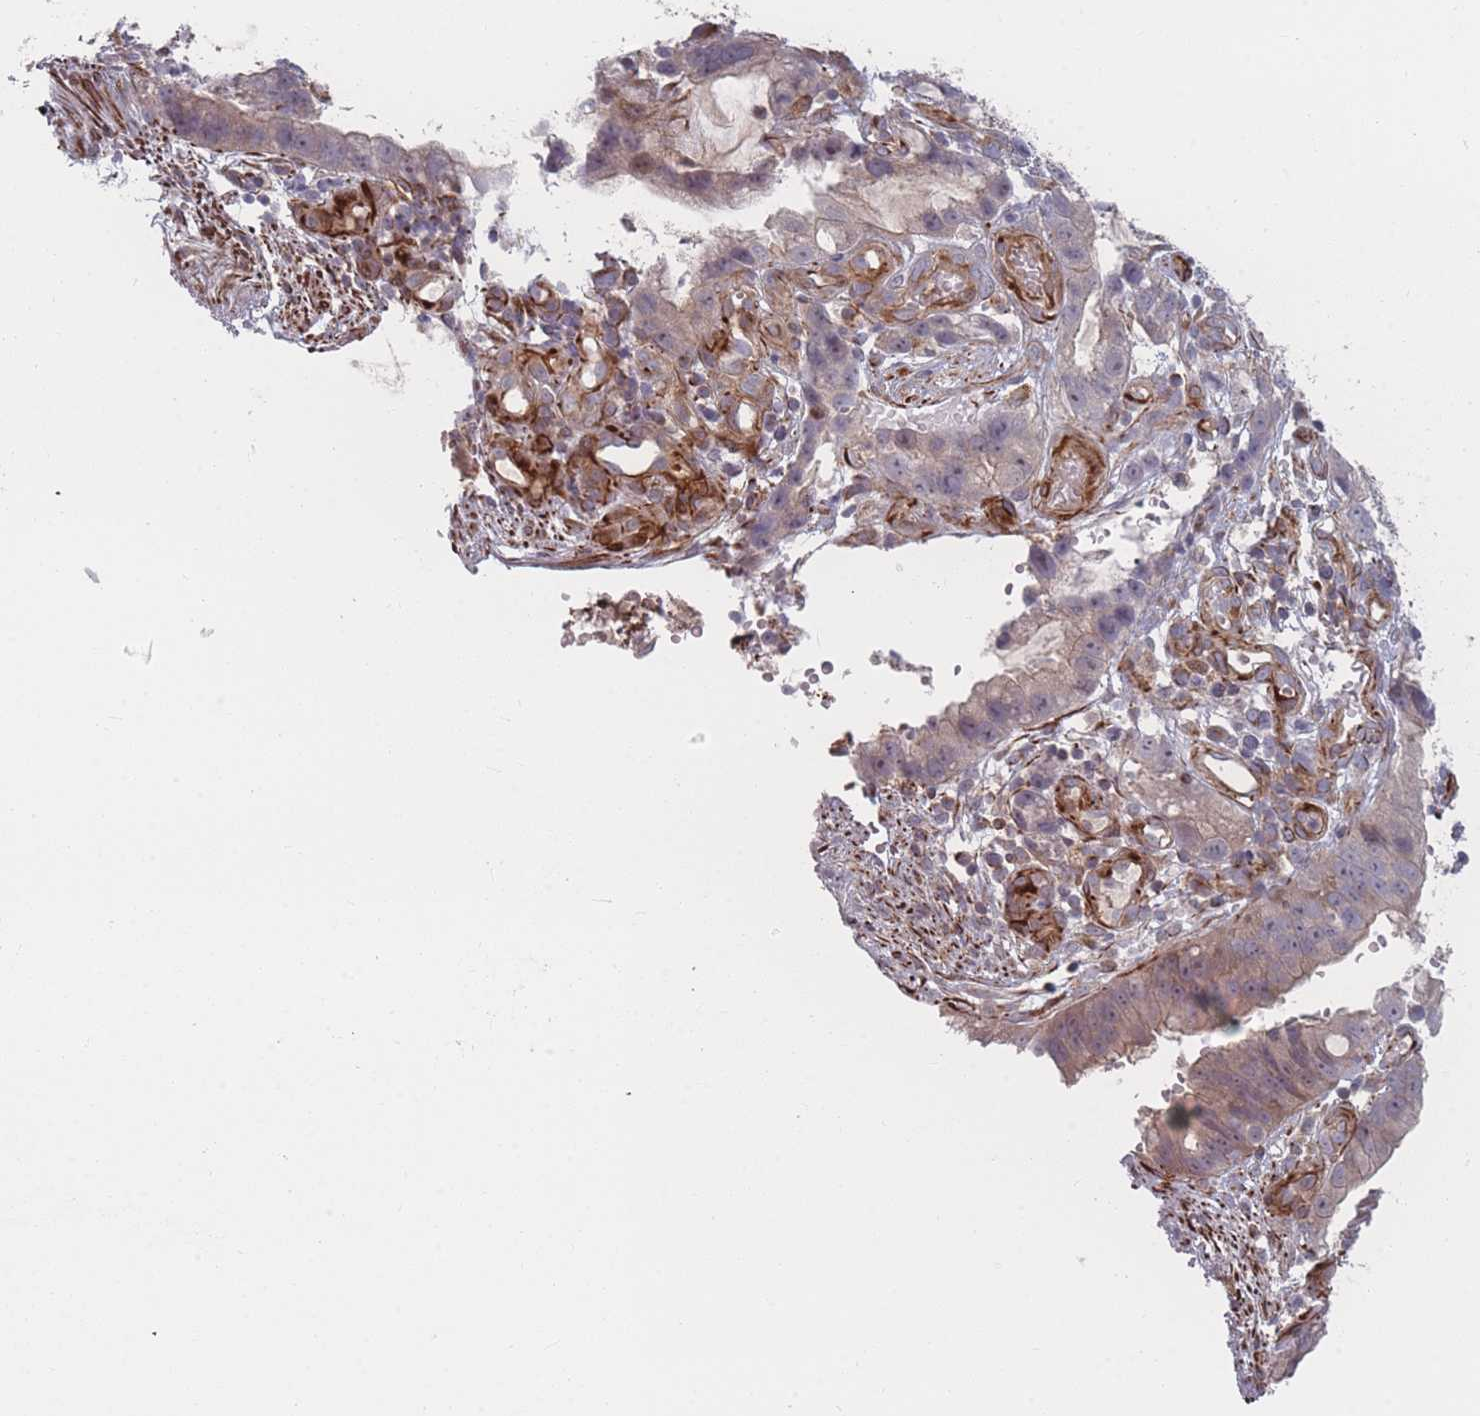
{"staining": {"intensity": "weak", "quantity": "25%-75%", "location": "cytoplasmic/membranous"}, "tissue": "stomach cancer", "cell_type": "Tumor cells", "image_type": "cancer", "snomed": [{"axis": "morphology", "description": "Adenocarcinoma, NOS"}, {"axis": "topography", "description": "Stomach"}], "caption": "An image of stomach cancer (adenocarcinoma) stained for a protein displays weak cytoplasmic/membranous brown staining in tumor cells.", "gene": "EEF1AKMT2", "patient": {"sex": "male", "age": 55}}